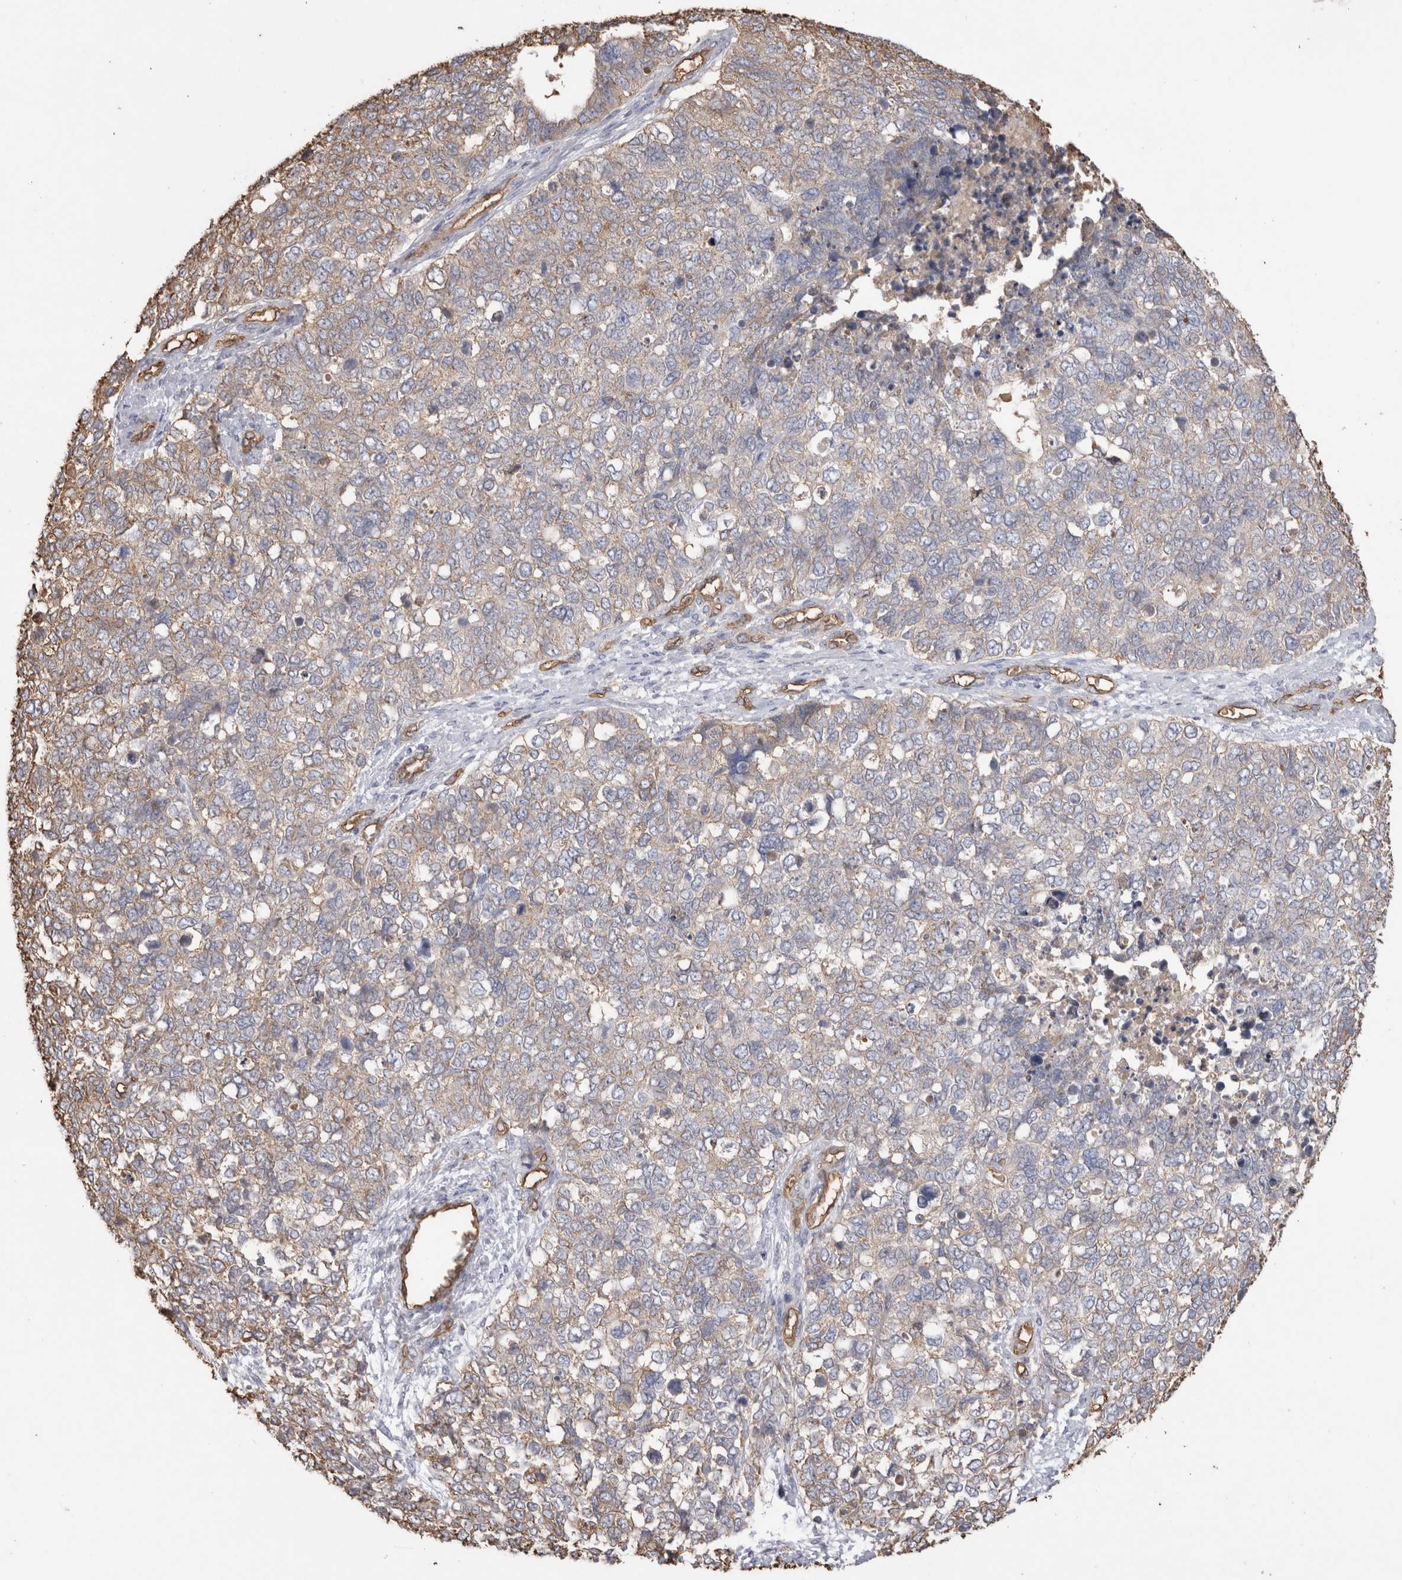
{"staining": {"intensity": "weak", "quantity": "25%-75%", "location": "cytoplasmic/membranous"}, "tissue": "cervical cancer", "cell_type": "Tumor cells", "image_type": "cancer", "snomed": [{"axis": "morphology", "description": "Squamous cell carcinoma, NOS"}, {"axis": "topography", "description": "Cervix"}], "caption": "Protein staining of cervical cancer tissue displays weak cytoplasmic/membranous expression in about 25%-75% of tumor cells.", "gene": "IL17RC", "patient": {"sex": "female", "age": 63}}